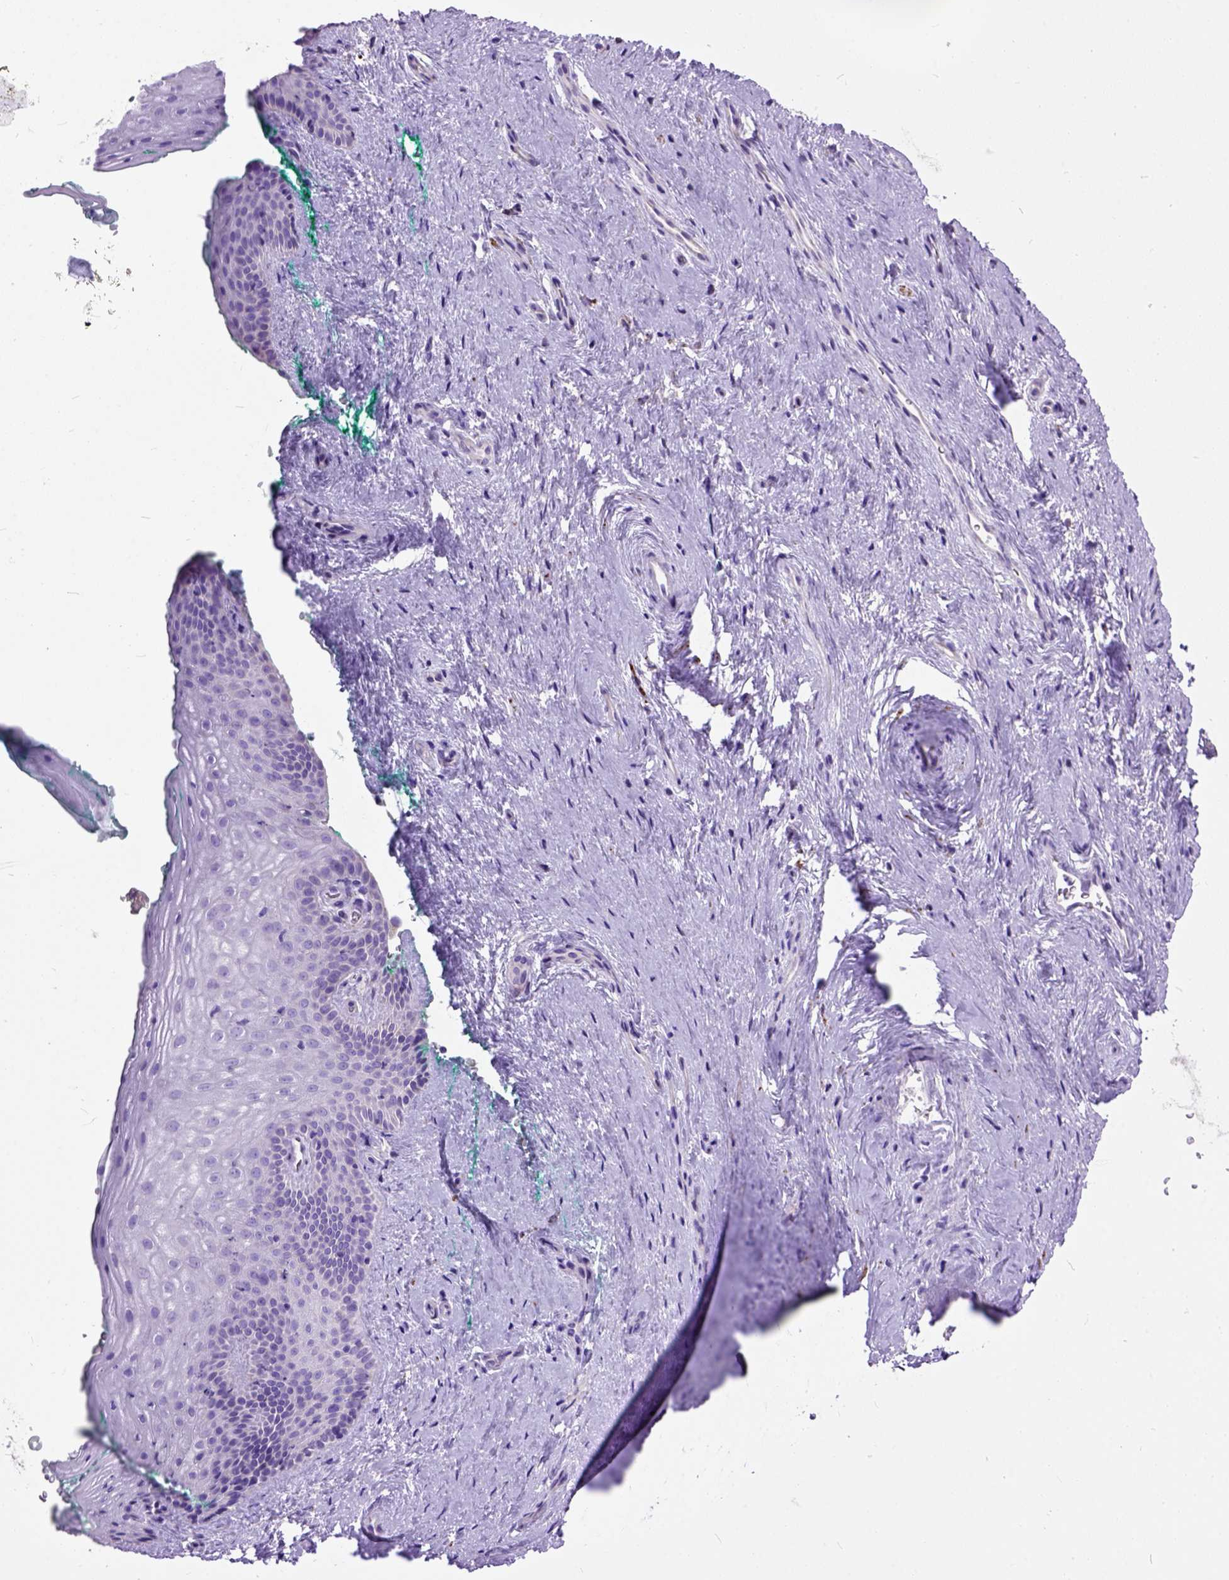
{"staining": {"intensity": "negative", "quantity": "none", "location": "none"}, "tissue": "vagina", "cell_type": "Squamous epithelial cells", "image_type": "normal", "snomed": [{"axis": "morphology", "description": "Normal tissue, NOS"}, {"axis": "topography", "description": "Vagina"}], "caption": "Protein analysis of normal vagina displays no significant expression in squamous epithelial cells.", "gene": "MAPT", "patient": {"sex": "female", "age": 45}}